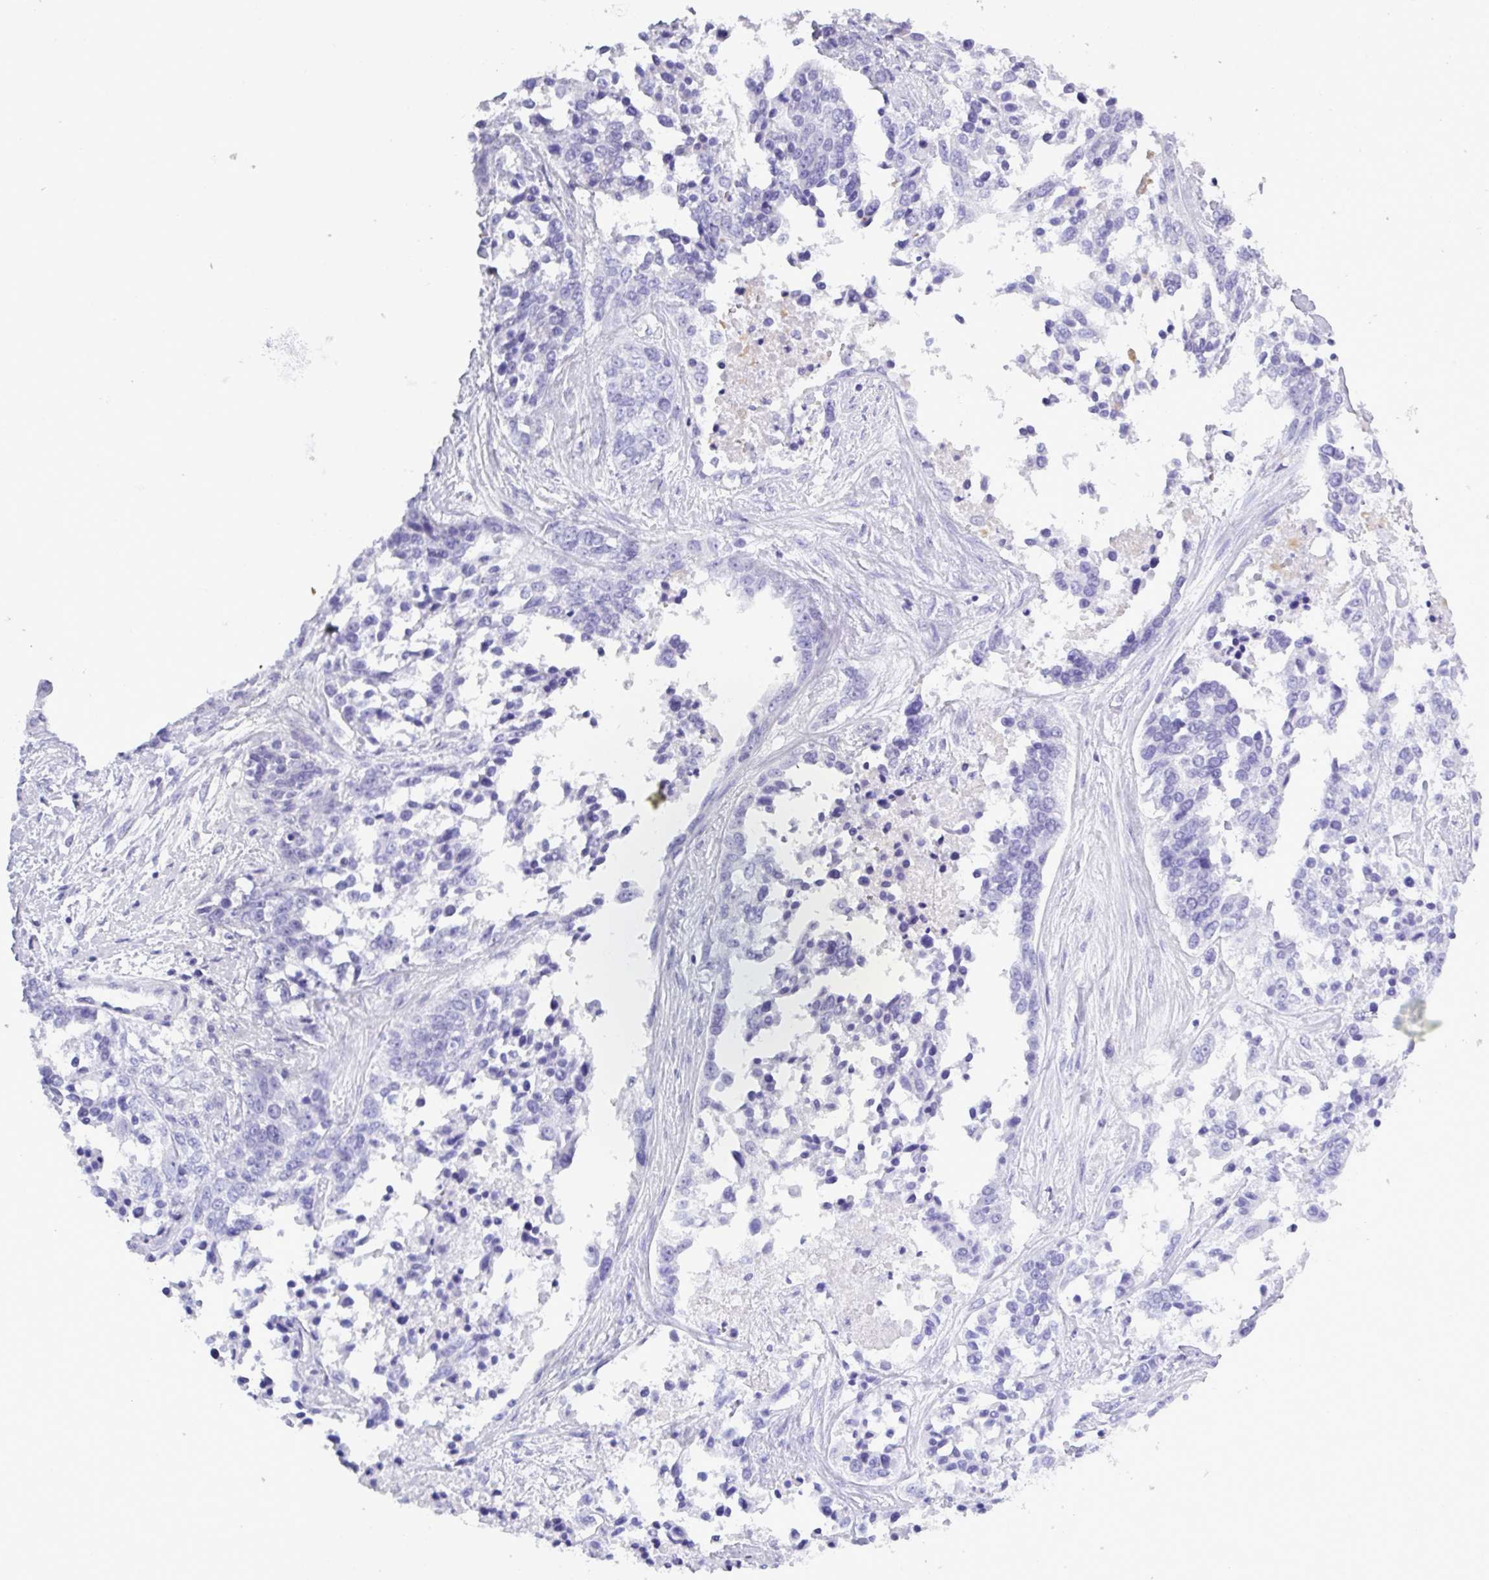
{"staining": {"intensity": "negative", "quantity": "none", "location": "none"}, "tissue": "ovarian cancer", "cell_type": "Tumor cells", "image_type": "cancer", "snomed": [{"axis": "morphology", "description": "Cystadenocarcinoma, serous, NOS"}, {"axis": "topography", "description": "Ovary"}], "caption": "Immunohistochemistry (IHC) of ovarian cancer shows no expression in tumor cells.", "gene": "TNFSF12", "patient": {"sex": "female", "age": 44}}